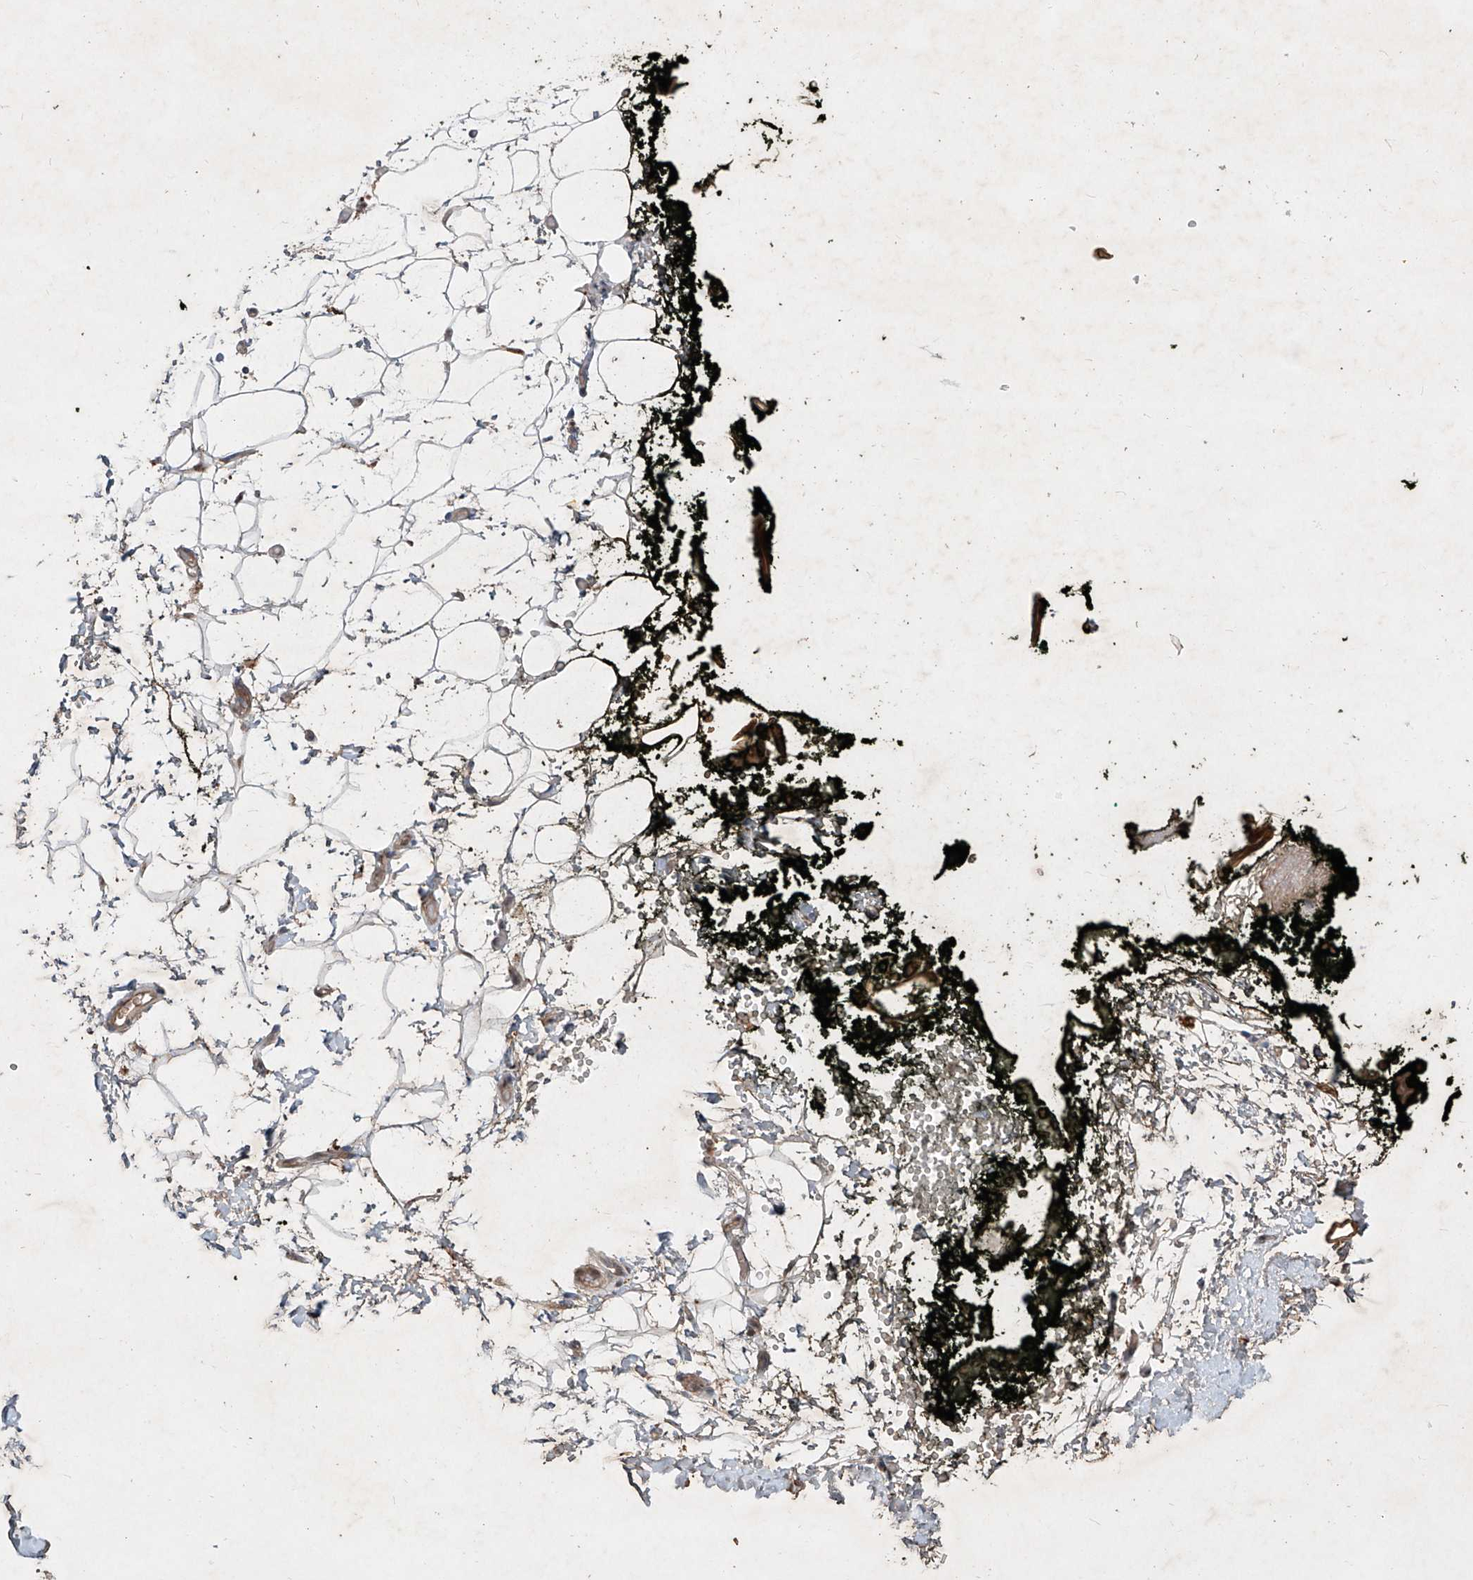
{"staining": {"intensity": "negative", "quantity": "none", "location": "none"}, "tissue": "adipose tissue", "cell_type": "Adipocytes", "image_type": "normal", "snomed": [{"axis": "morphology", "description": "Normal tissue, NOS"}, {"axis": "morphology", "description": "Adenocarcinoma, NOS"}, {"axis": "topography", "description": "Pancreas"}, {"axis": "topography", "description": "Peripheral nerve tissue"}], "caption": "An immunohistochemistry (IHC) histopathology image of normal adipose tissue is shown. There is no staining in adipocytes of adipose tissue.", "gene": "IER5", "patient": {"sex": "male", "age": 59}}